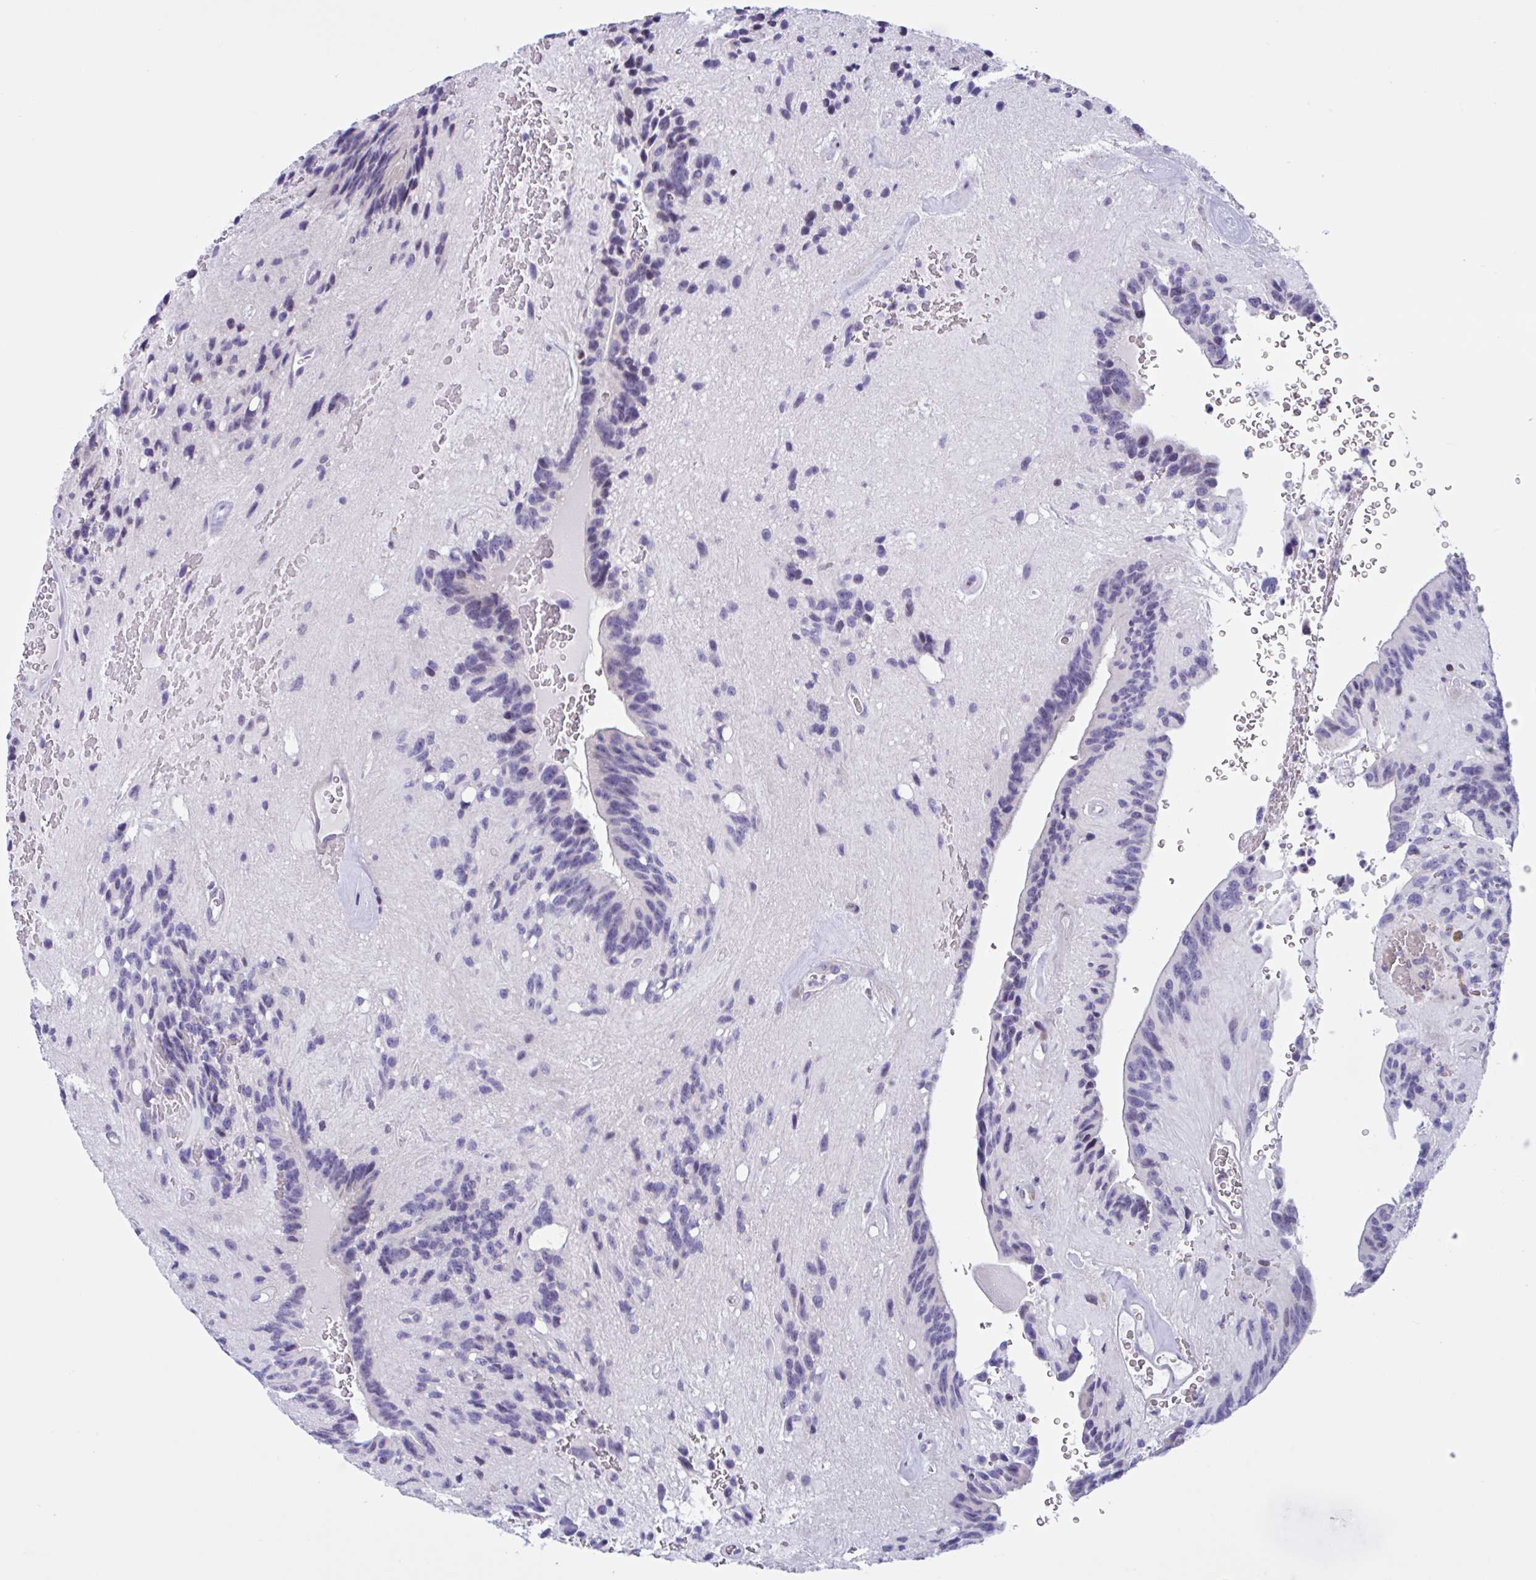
{"staining": {"intensity": "negative", "quantity": "none", "location": "none"}, "tissue": "glioma", "cell_type": "Tumor cells", "image_type": "cancer", "snomed": [{"axis": "morphology", "description": "Glioma, malignant, Low grade"}, {"axis": "topography", "description": "Brain"}], "caption": "The image exhibits no staining of tumor cells in malignant glioma (low-grade).", "gene": "SNX11", "patient": {"sex": "male", "age": 31}}